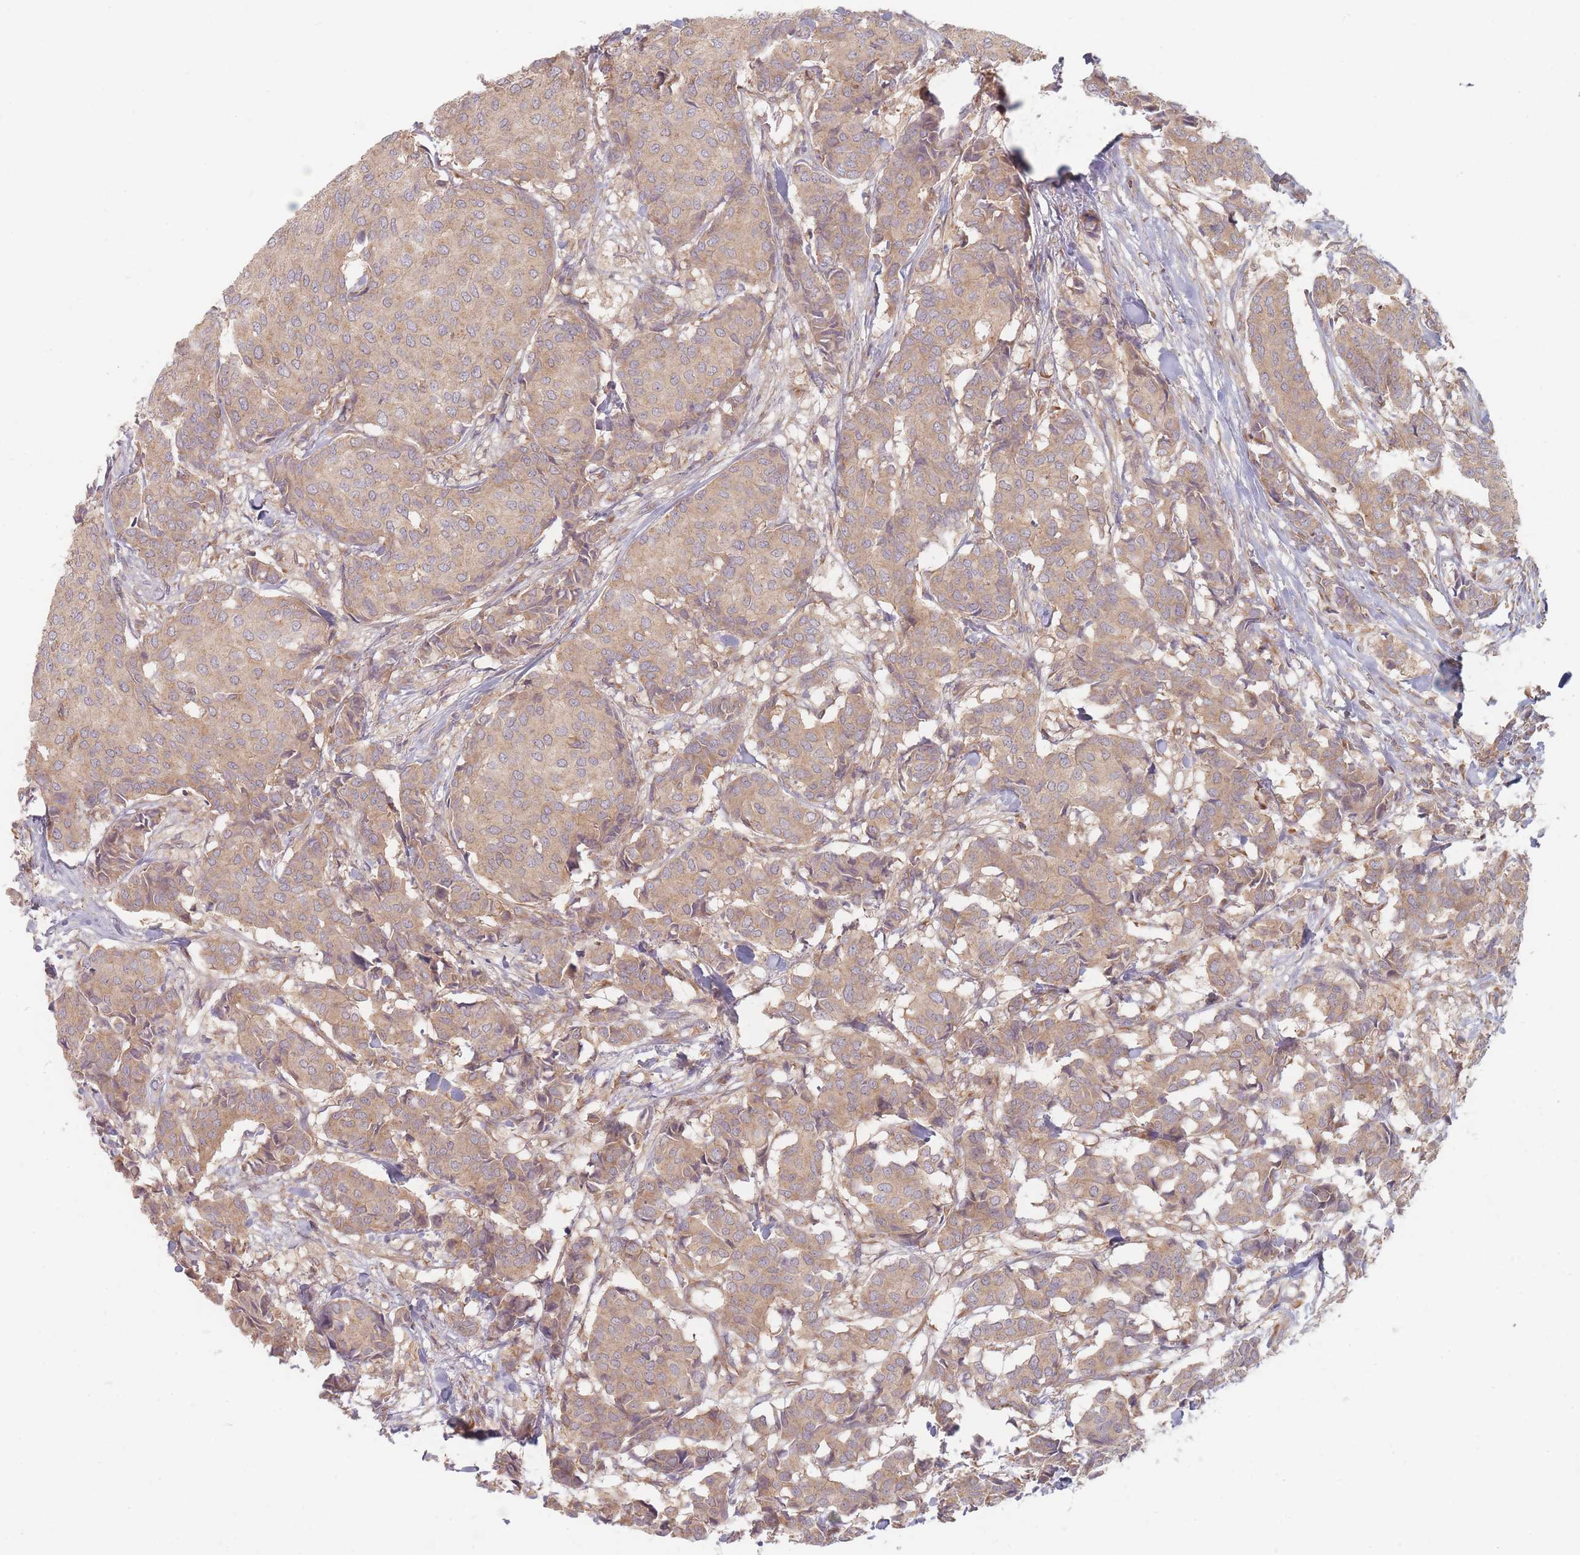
{"staining": {"intensity": "weak", "quantity": ">75%", "location": "cytoplasmic/membranous"}, "tissue": "breast cancer", "cell_type": "Tumor cells", "image_type": "cancer", "snomed": [{"axis": "morphology", "description": "Duct carcinoma"}, {"axis": "topography", "description": "Breast"}], "caption": "The micrograph reveals a brown stain indicating the presence of a protein in the cytoplasmic/membranous of tumor cells in breast cancer (infiltrating ductal carcinoma). Using DAB (brown) and hematoxylin (blue) stains, captured at high magnification using brightfield microscopy.", "gene": "SLC35F3", "patient": {"sex": "female", "age": 75}}